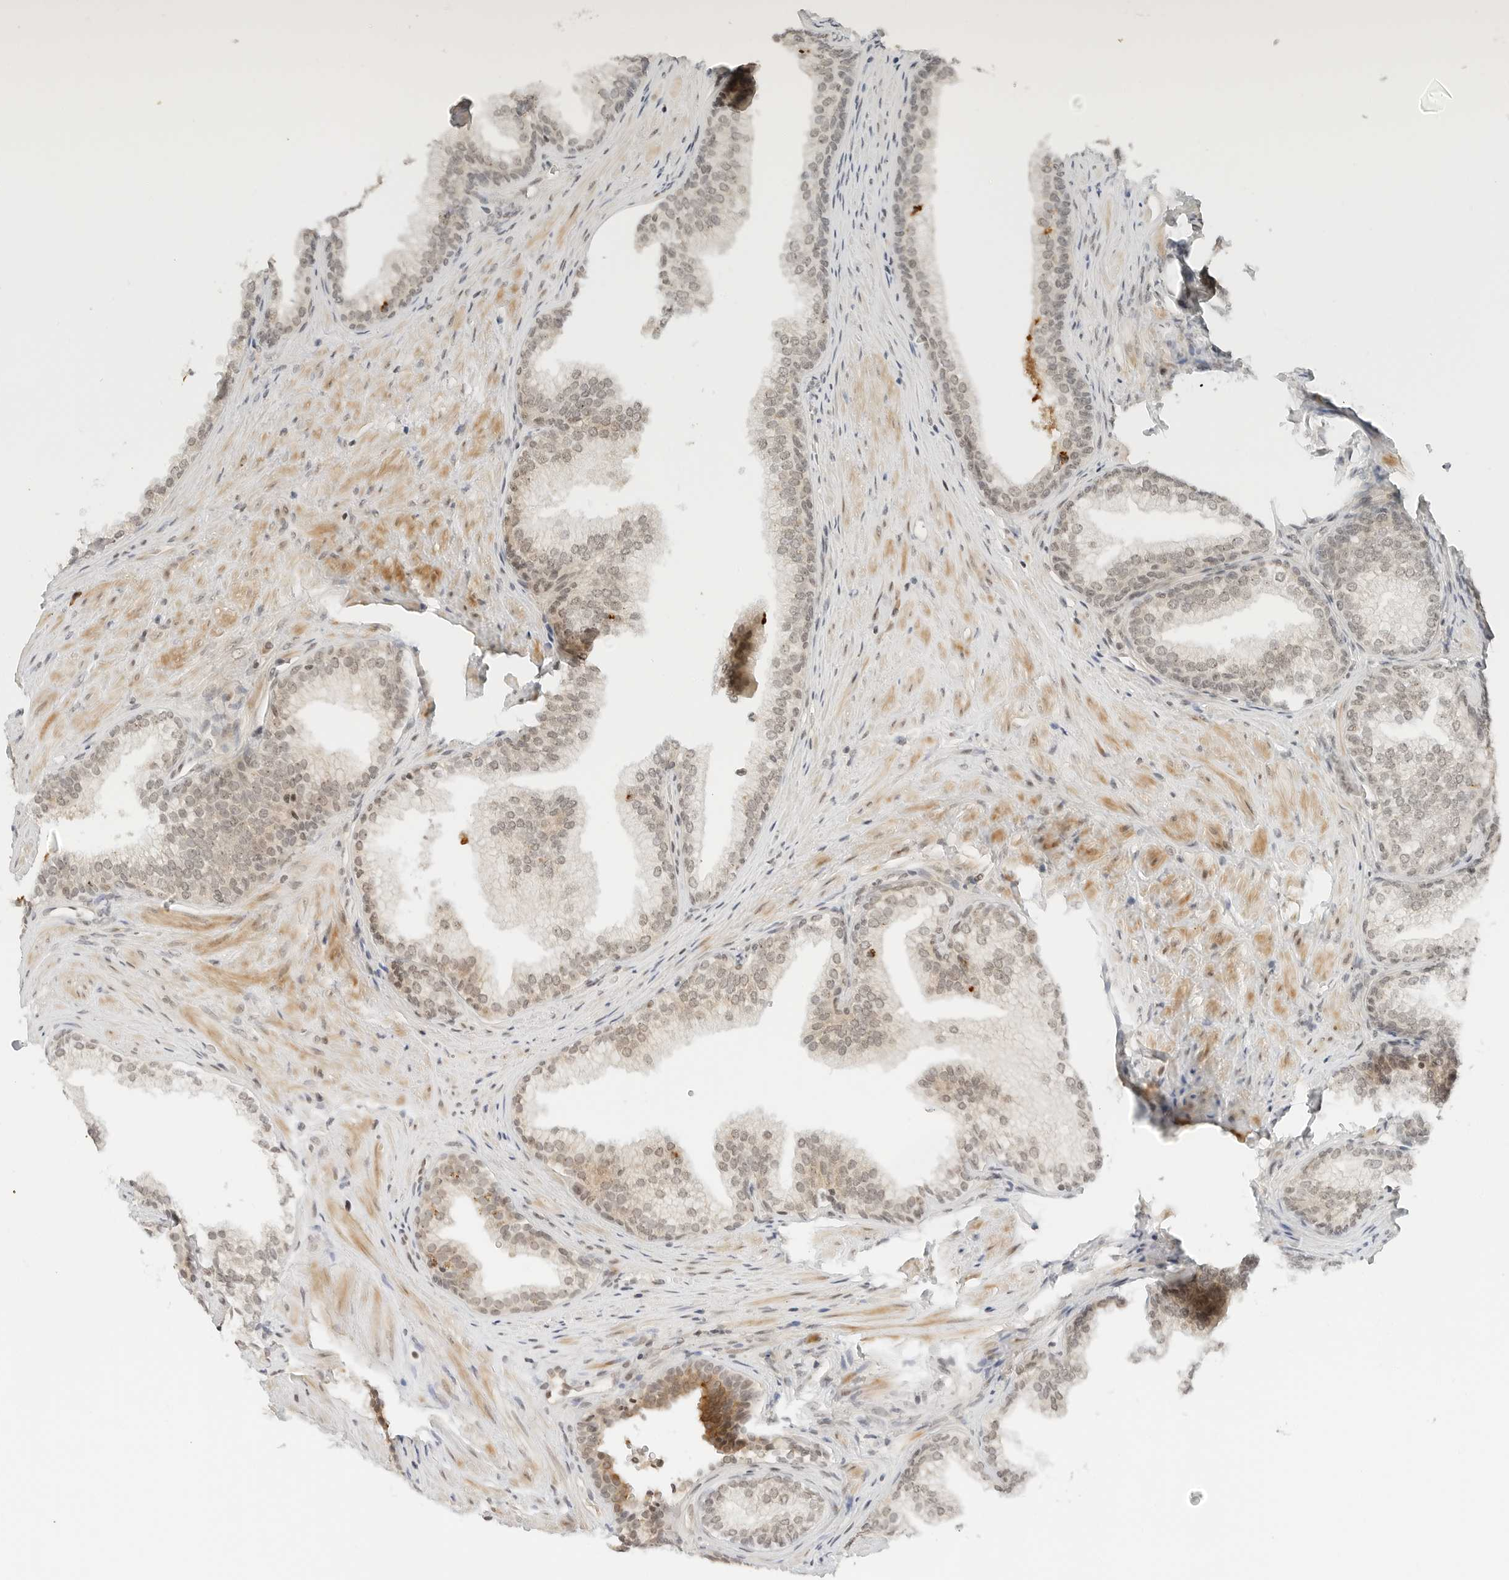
{"staining": {"intensity": "weak", "quantity": "25%-75%", "location": "cytoplasmic/membranous,nuclear"}, "tissue": "prostate", "cell_type": "Glandular cells", "image_type": "normal", "snomed": [{"axis": "morphology", "description": "Normal tissue, NOS"}, {"axis": "topography", "description": "Prostate"}], "caption": "Glandular cells display low levels of weak cytoplasmic/membranous,nuclear expression in approximately 25%-75% of cells in benign prostate. The staining was performed using DAB to visualize the protein expression in brown, while the nuclei were stained in blue with hematoxylin (Magnification: 20x).", "gene": "NEO1", "patient": {"sex": "male", "age": 76}}